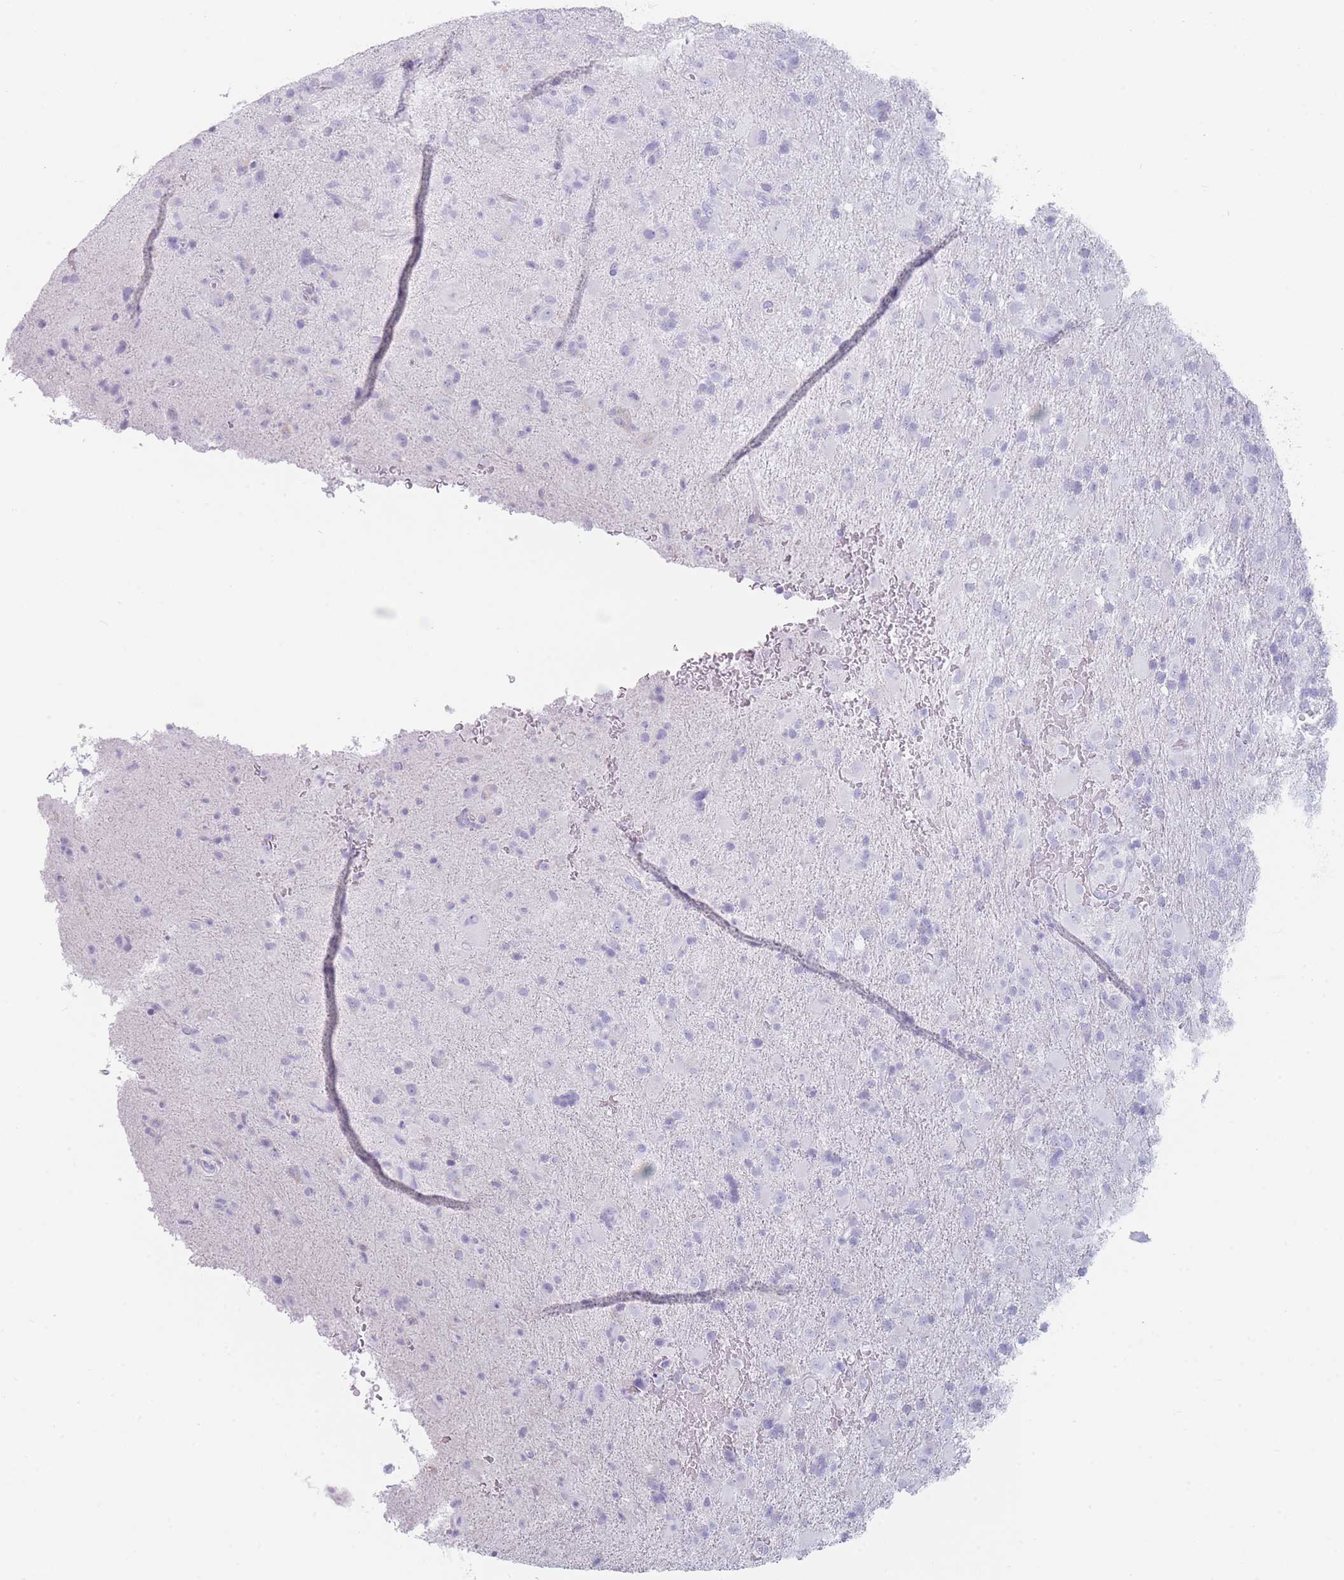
{"staining": {"intensity": "negative", "quantity": "none", "location": "none"}, "tissue": "glioma", "cell_type": "Tumor cells", "image_type": "cancer", "snomed": [{"axis": "morphology", "description": "Glioma, malignant, Low grade"}, {"axis": "topography", "description": "Brain"}], "caption": "The immunohistochemistry (IHC) micrograph has no significant expression in tumor cells of glioma tissue.", "gene": "GPR12", "patient": {"sex": "male", "age": 65}}